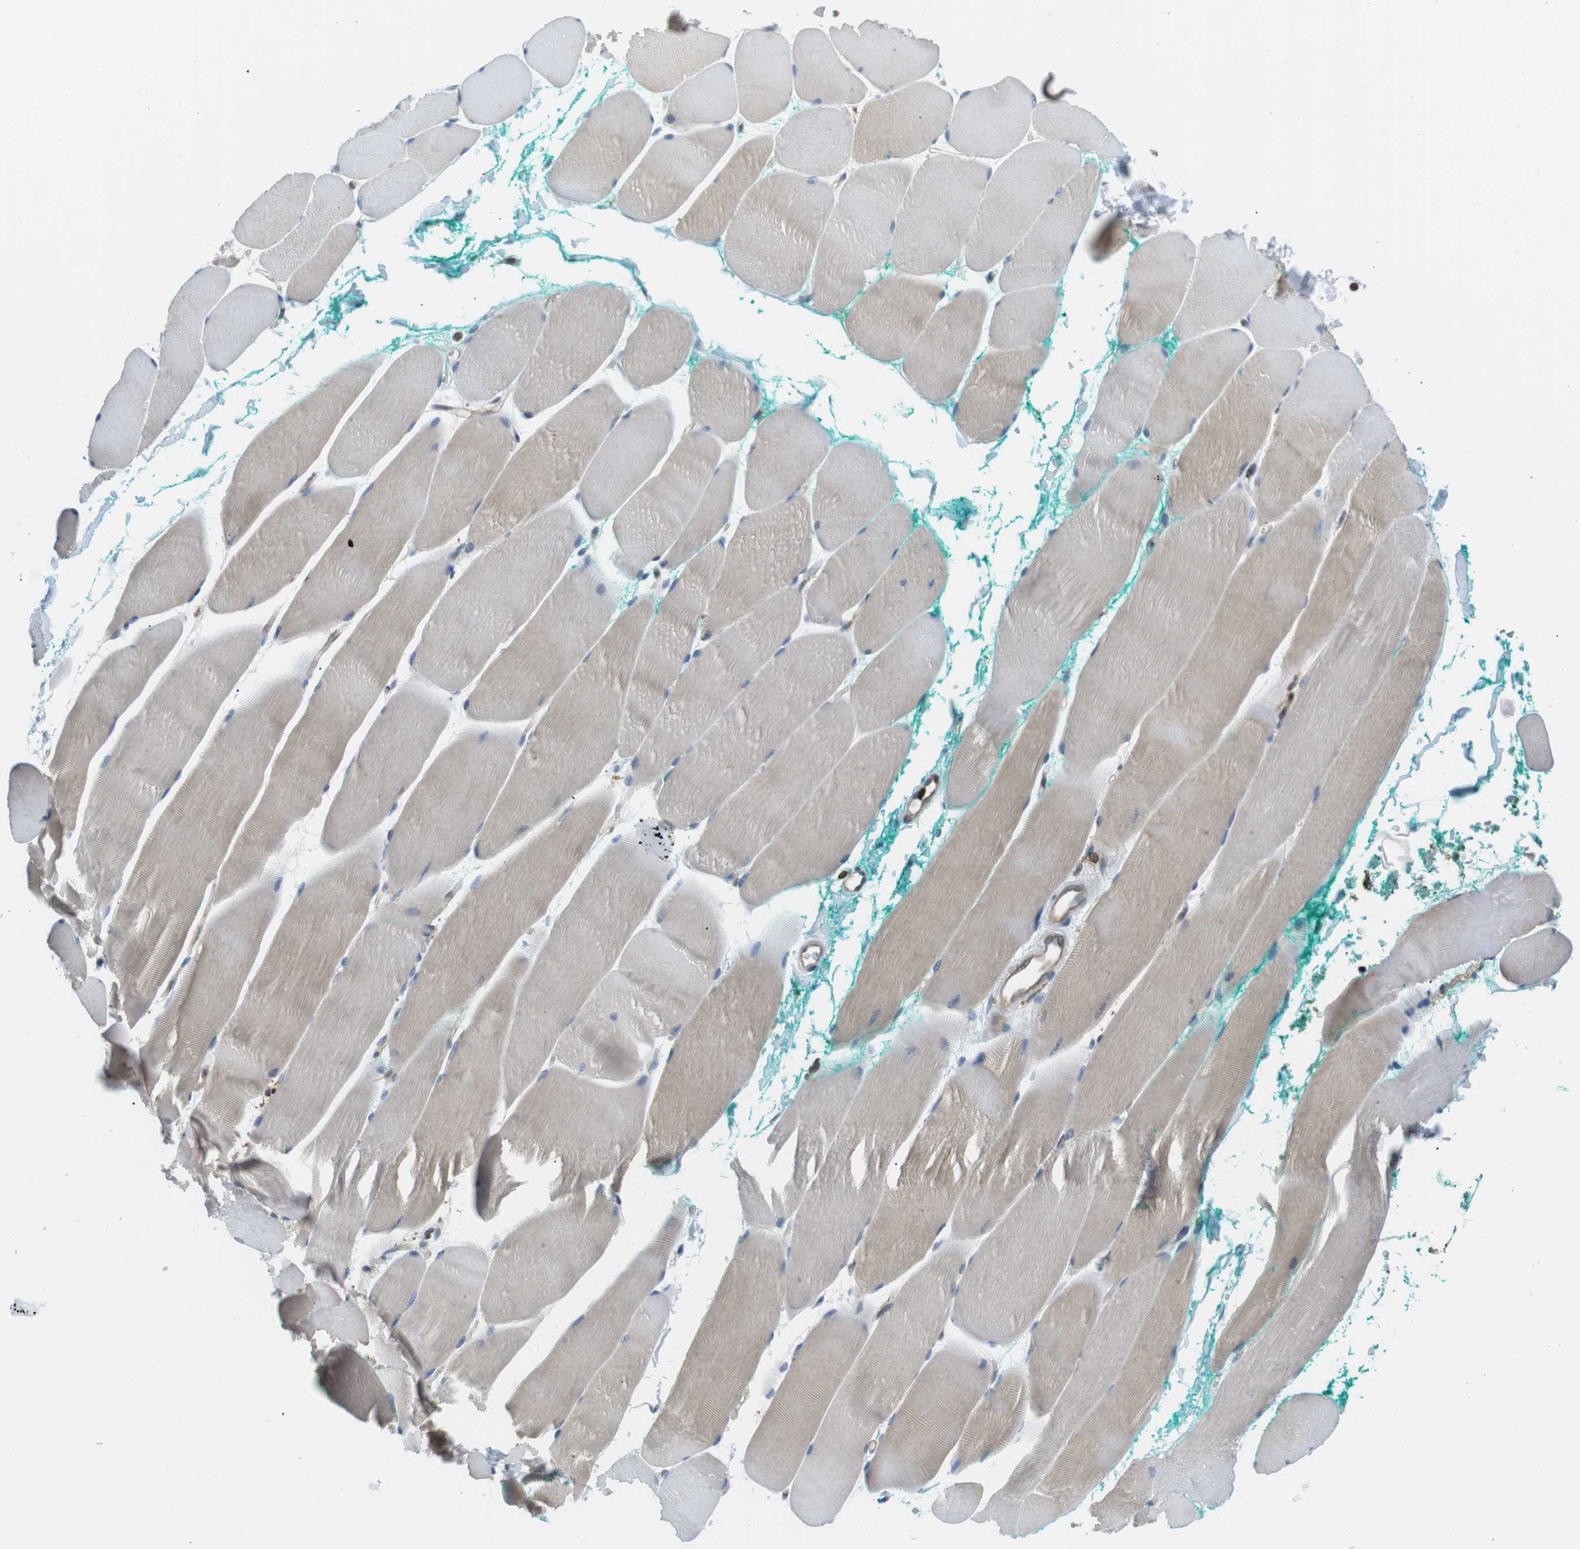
{"staining": {"intensity": "weak", "quantity": "<25%", "location": "cytoplasmic/membranous"}, "tissue": "skeletal muscle", "cell_type": "Myocytes", "image_type": "normal", "snomed": [{"axis": "morphology", "description": "Normal tissue, NOS"}, {"axis": "morphology", "description": "Squamous cell carcinoma, NOS"}, {"axis": "topography", "description": "Skeletal muscle"}], "caption": "This image is of unremarkable skeletal muscle stained with immunohistochemistry to label a protein in brown with the nuclei are counter-stained blue. There is no positivity in myocytes. (IHC, brightfield microscopy, high magnification).", "gene": "STK10", "patient": {"sex": "male", "age": 51}}